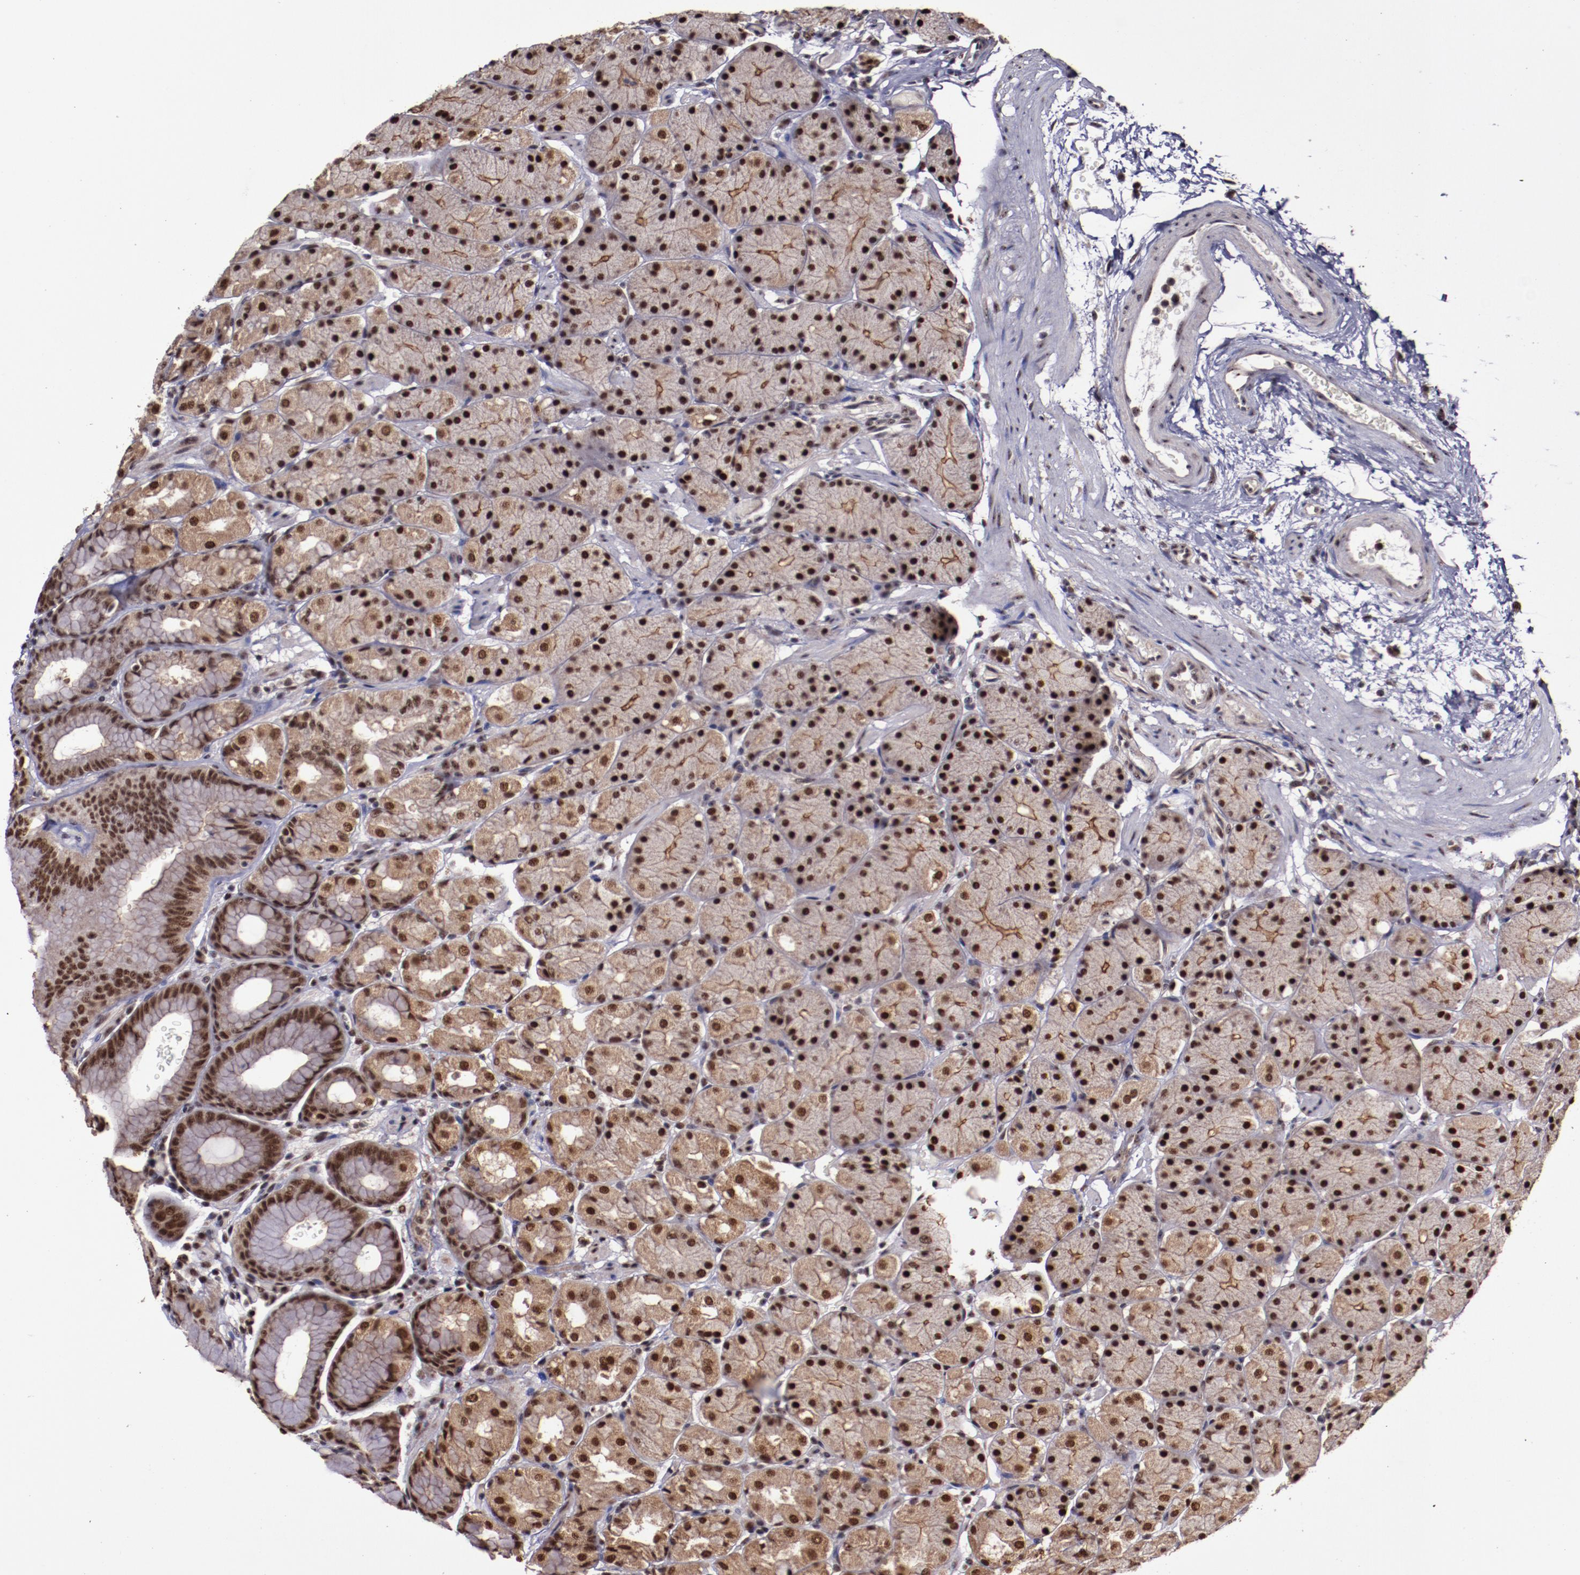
{"staining": {"intensity": "strong", "quantity": ">75%", "location": "cytoplasmic/membranous,nuclear"}, "tissue": "stomach", "cell_type": "Glandular cells", "image_type": "normal", "snomed": [{"axis": "morphology", "description": "Normal tissue, NOS"}, {"axis": "topography", "description": "Stomach, upper"}, {"axis": "topography", "description": "Stomach"}], "caption": "DAB (3,3'-diaminobenzidine) immunohistochemical staining of normal human stomach demonstrates strong cytoplasmic/membranous,nuclear protein expression in approximately >75% of glandular cells.", "gene": "CECR2", "patient": {"sex": "male", "age": 76}}